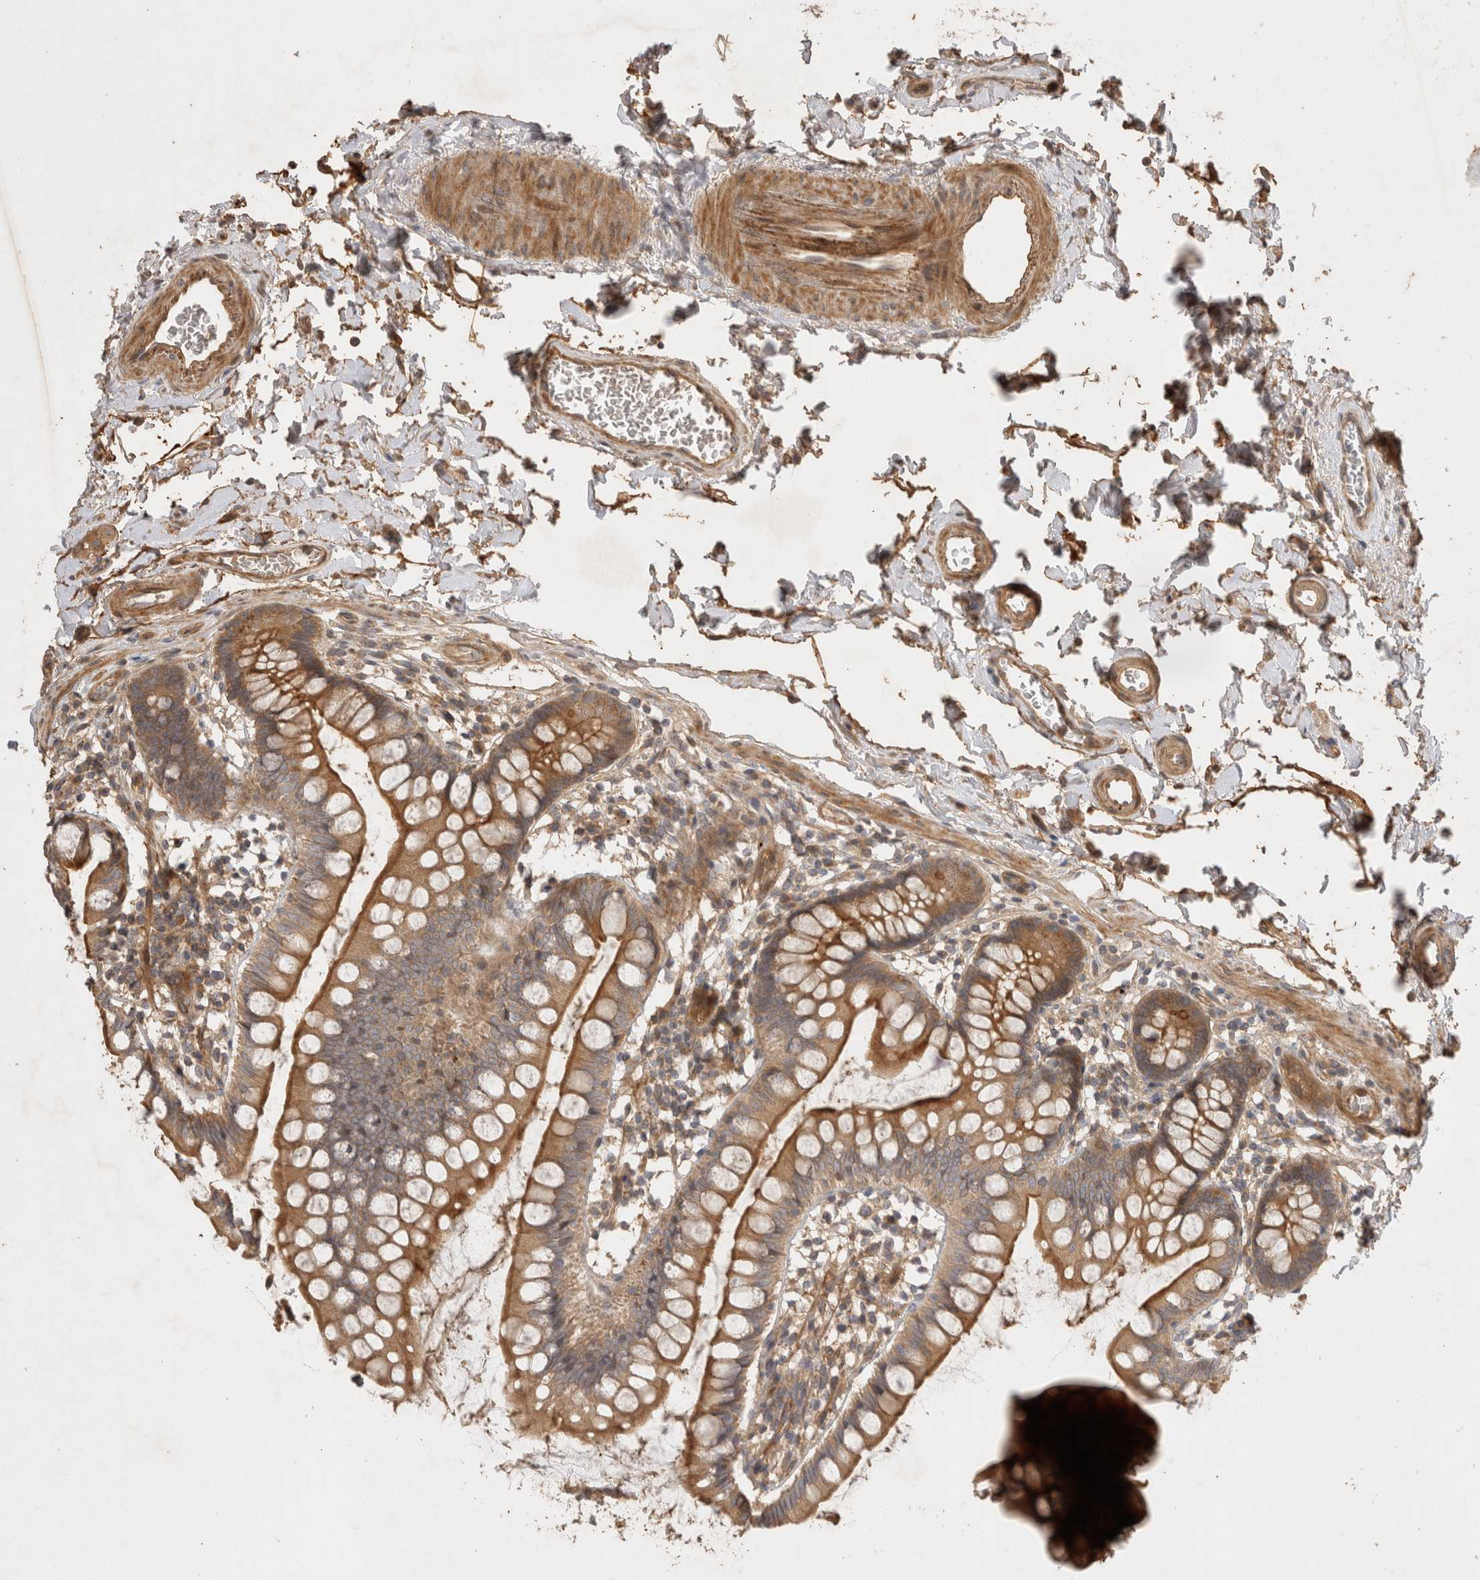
{"staining": {"intensity": "strong", "quantity": ">75%", "location": "cytoplasmic/membranous"}, "tissue": "small intestine", "cell_type": "Glandular cells", "image_type": "normal", "snomed": [{"axis": "morphology", "description": "Normal tissue, NOS"}, {"axis": "topography", "description": "Small intestine"}], "caption": "Immunohistochemical staining of unremarkable small intestine shows high levels of strong cytoplasmic/membranous expression in approximately >75% of glandular cells.", "gene": "PPP1R42", "patient": {"sex": "female", "age": 84}}